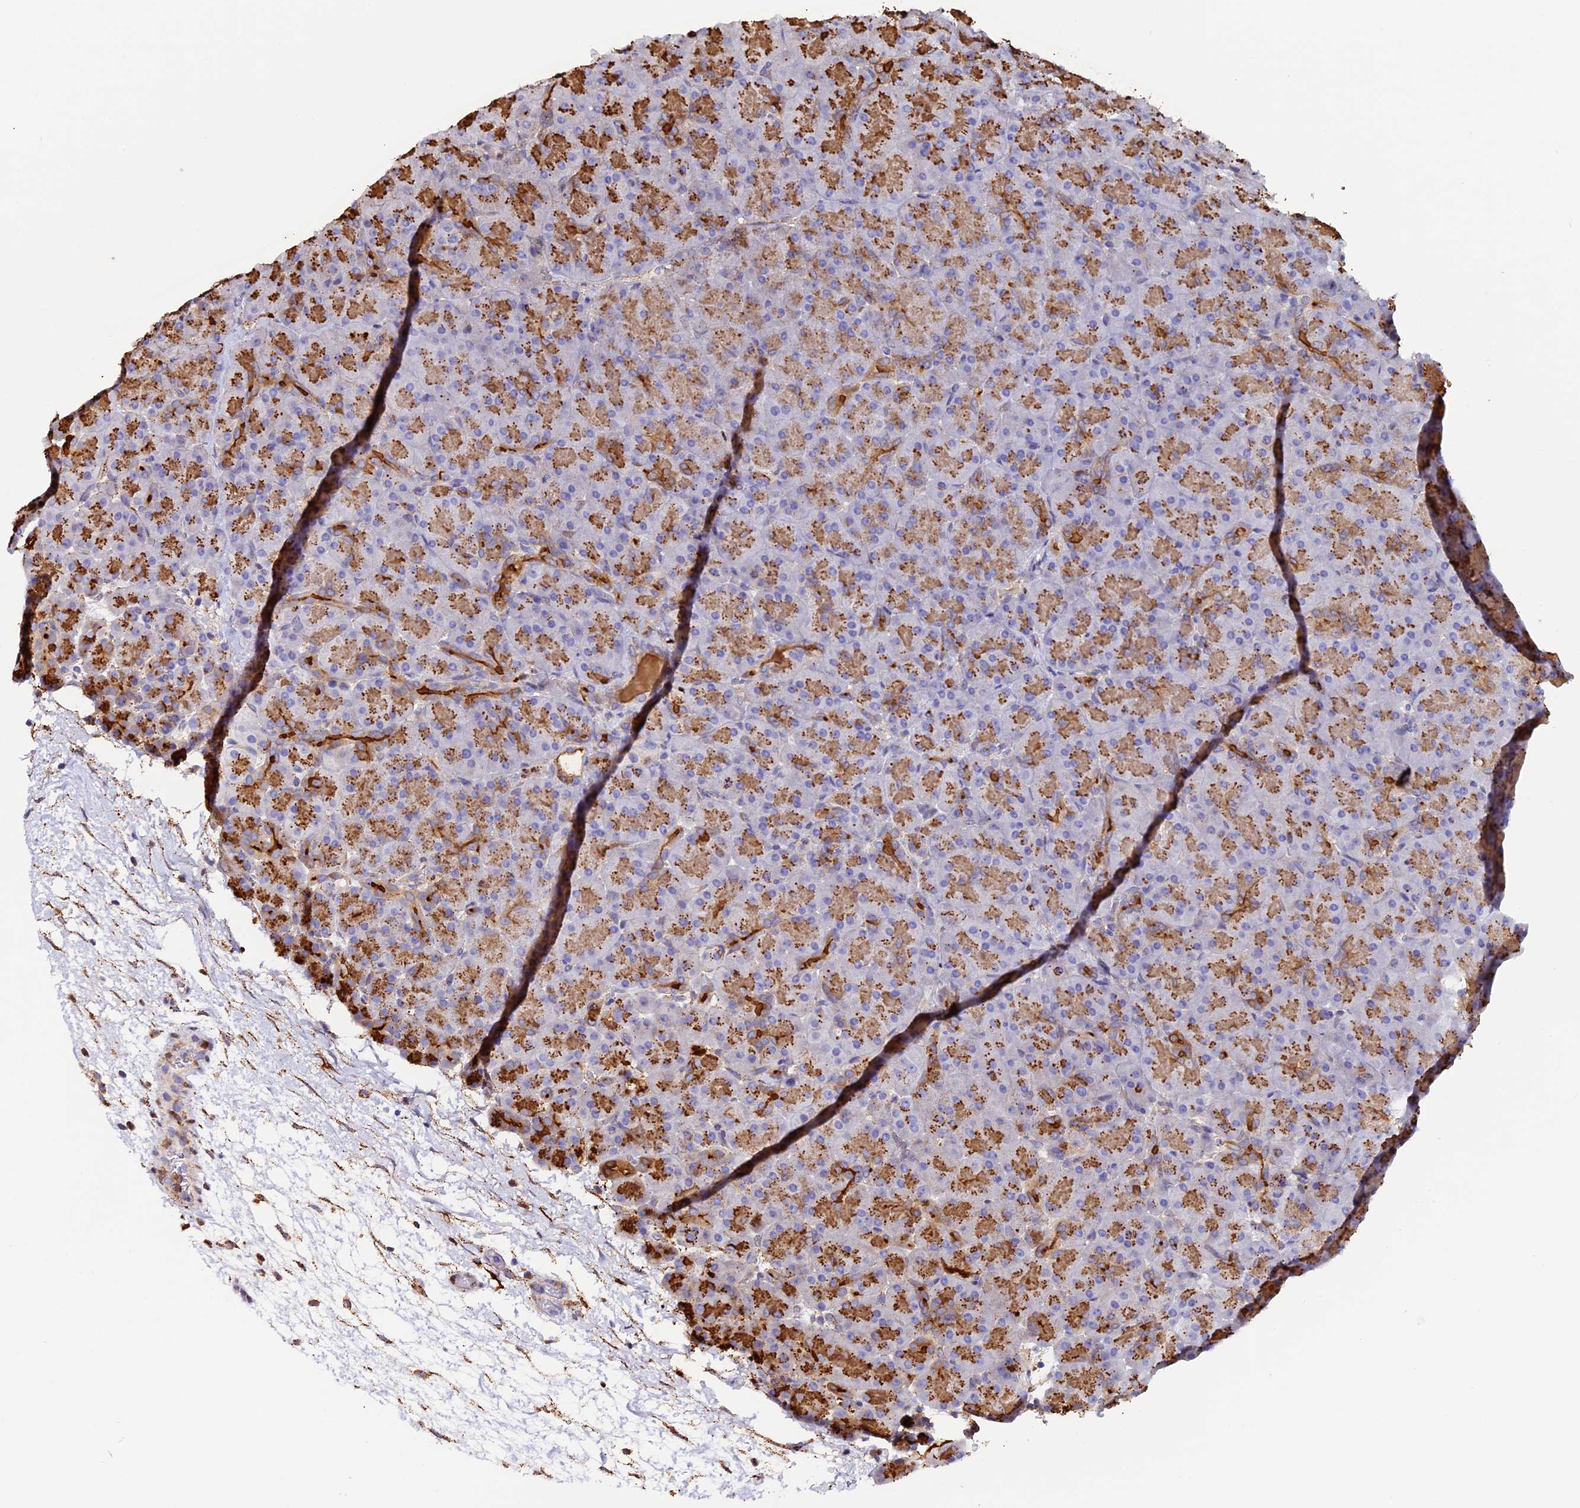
{"staining": {"intensity": "strong", "quantity": "25%-75%", "location": "cytoplasmic/membranous"}, "tissue": "pancreas", "cell_type": "Exocrine glandular cells", "image_type": "normal", "snomed": [{"axis": "morphology", "description": "Normal tissue, NOS"}, {"axis": "topography", "description": "Pancreas"}], "caption": "Protein staining demonstrates strong cytoplasmic/membranous expression in approximately 25%-75% of exocrine glandular cells in unremarkable pancreas.", "gene": "MAP3K7CL", "patient": {"sex": "male", "age": 66}}